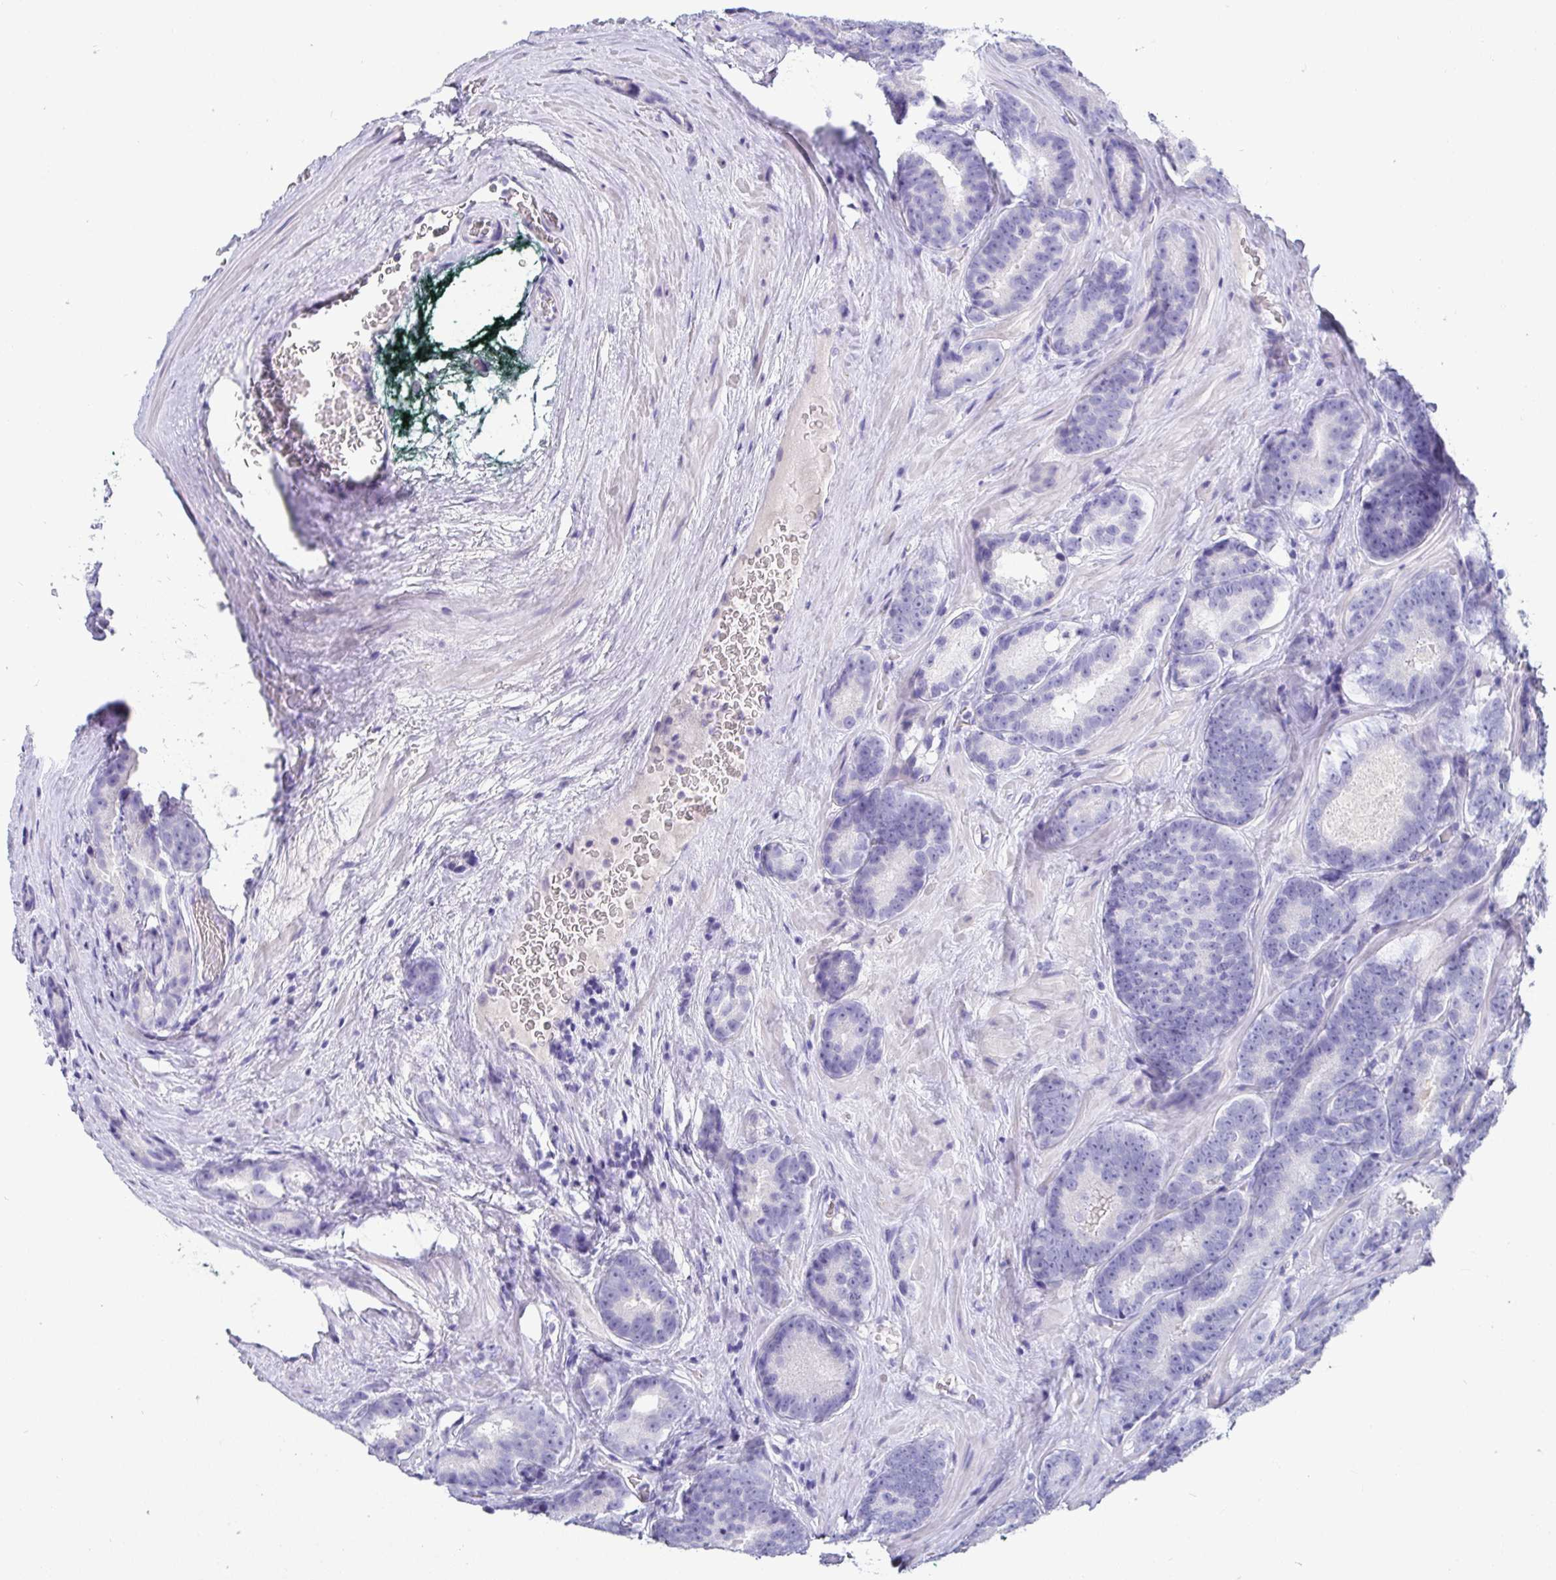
{"staining": {"intensity": "negative", "quantity": "none", "location": "none"}, "tissue": "prostate cancer", "cell_type": "Tumor cells", "image_type": "cancer", "snomed": [{"axis": "morphology", "description": "Adenocarcinoma, Low grade"}, {"axis": "topography", "description": "Prostate"}], "caption": "Immunohistochemical staining of human prostate cancer (adenocarcinoma (low-grade)) shows no significant expression in tumor cells. (DAB (3,3'-diaminobenzidine) IHC, high magnification).", "gene": "TMEM241", "patient": {"sex": "male", "age": 62}}